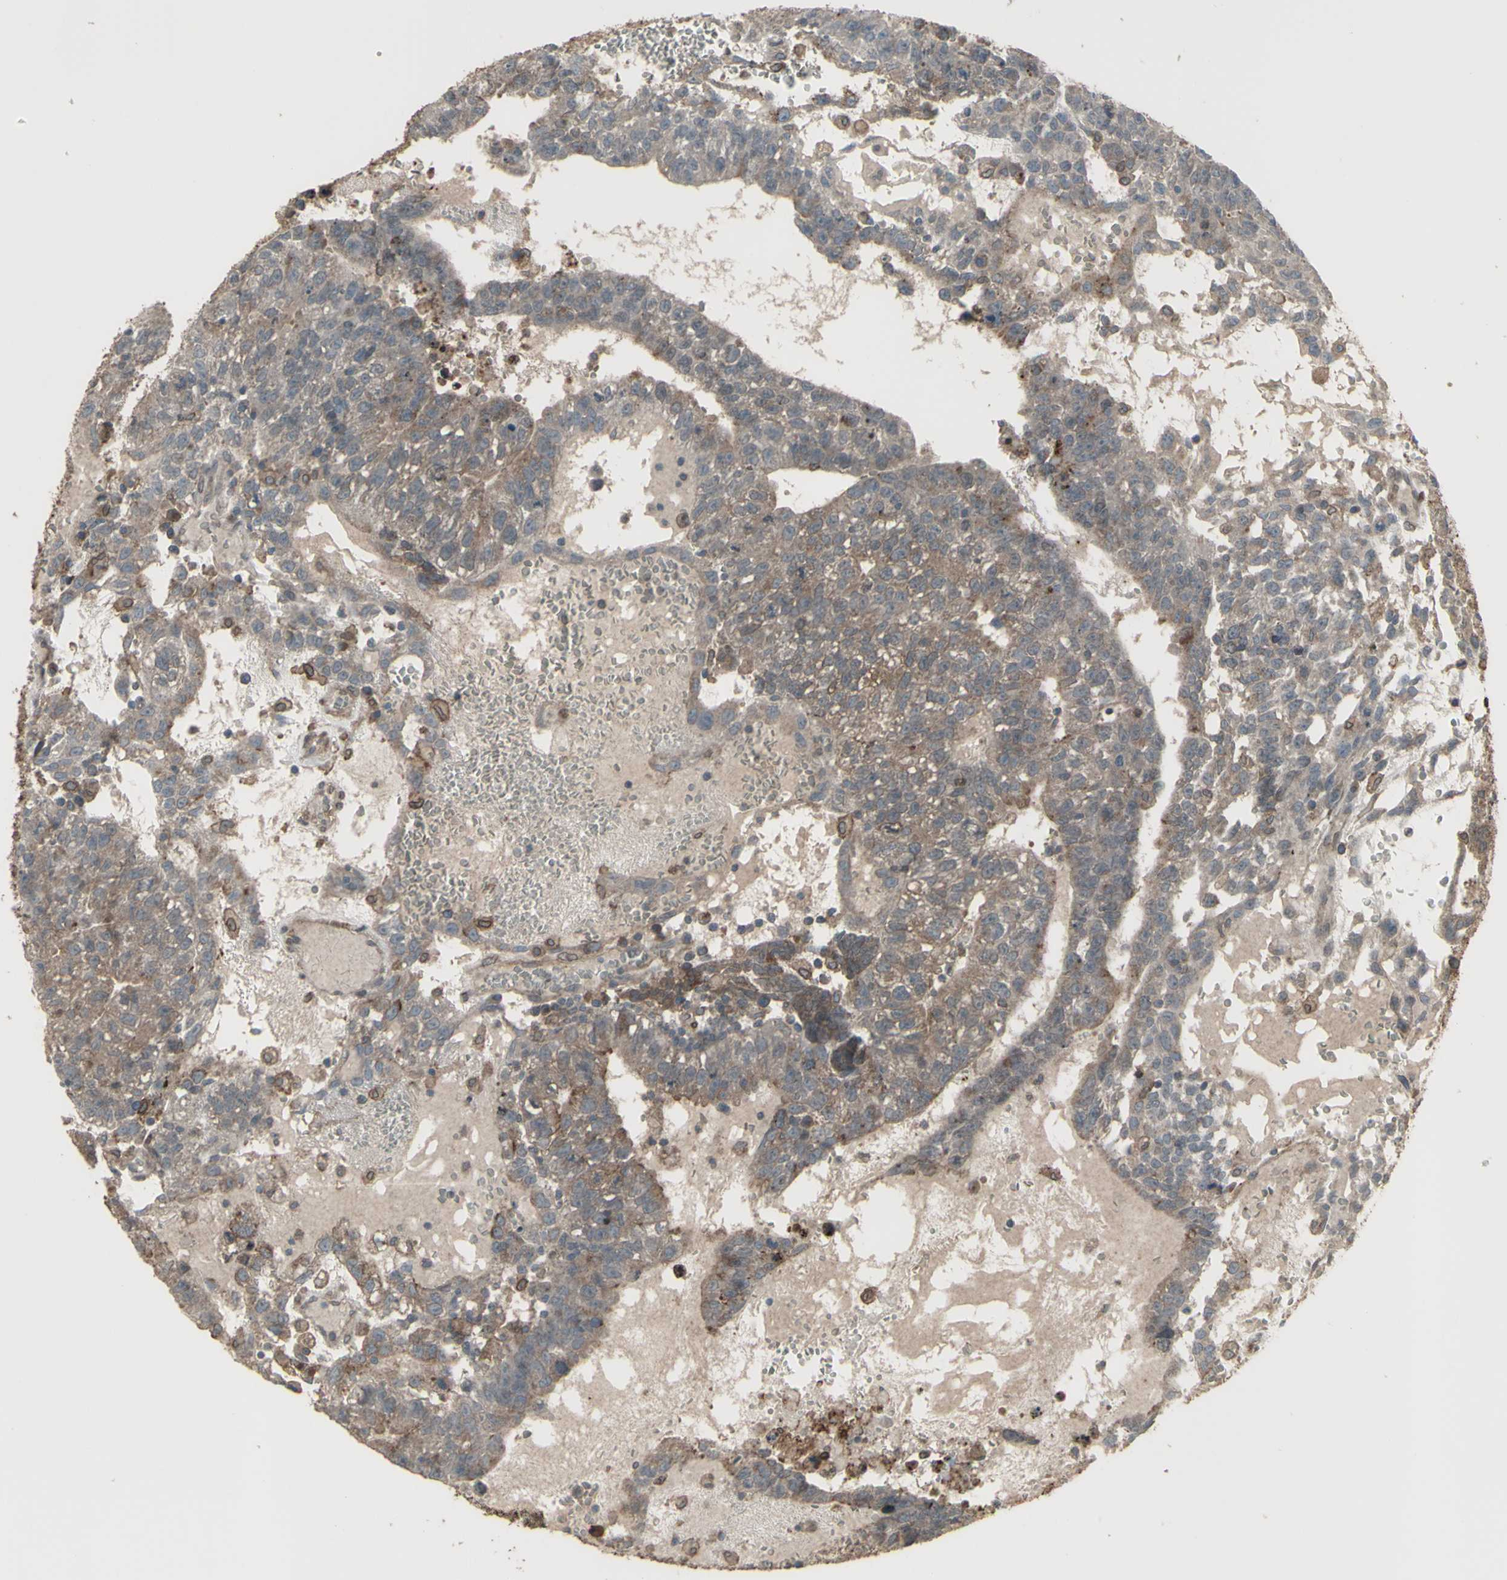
{"staining": {"intensity": "weak", "quantity": ">75%", "location": "cytoplasmic/membranous"}, "tissue": "testis cancer", "cell_type": "Tumor cells", "image_type": "cancer", "snomed": [{"axis": "morphology", "description": "Seminoma, NOS"}, {"axis": "morphology", "description": "Carcinoma, Embryonal, NOS"}, {"axis": "topography", "description": "Testis"}], "caption": "Weak cytoplasmic/membranous expression for a protein is appreciated in approximately >75% of tumor cells of testis cancer using immunohistochemistry (IHC).", "gene": "SMO", "patient": {"sex": "male", "age": 52}}